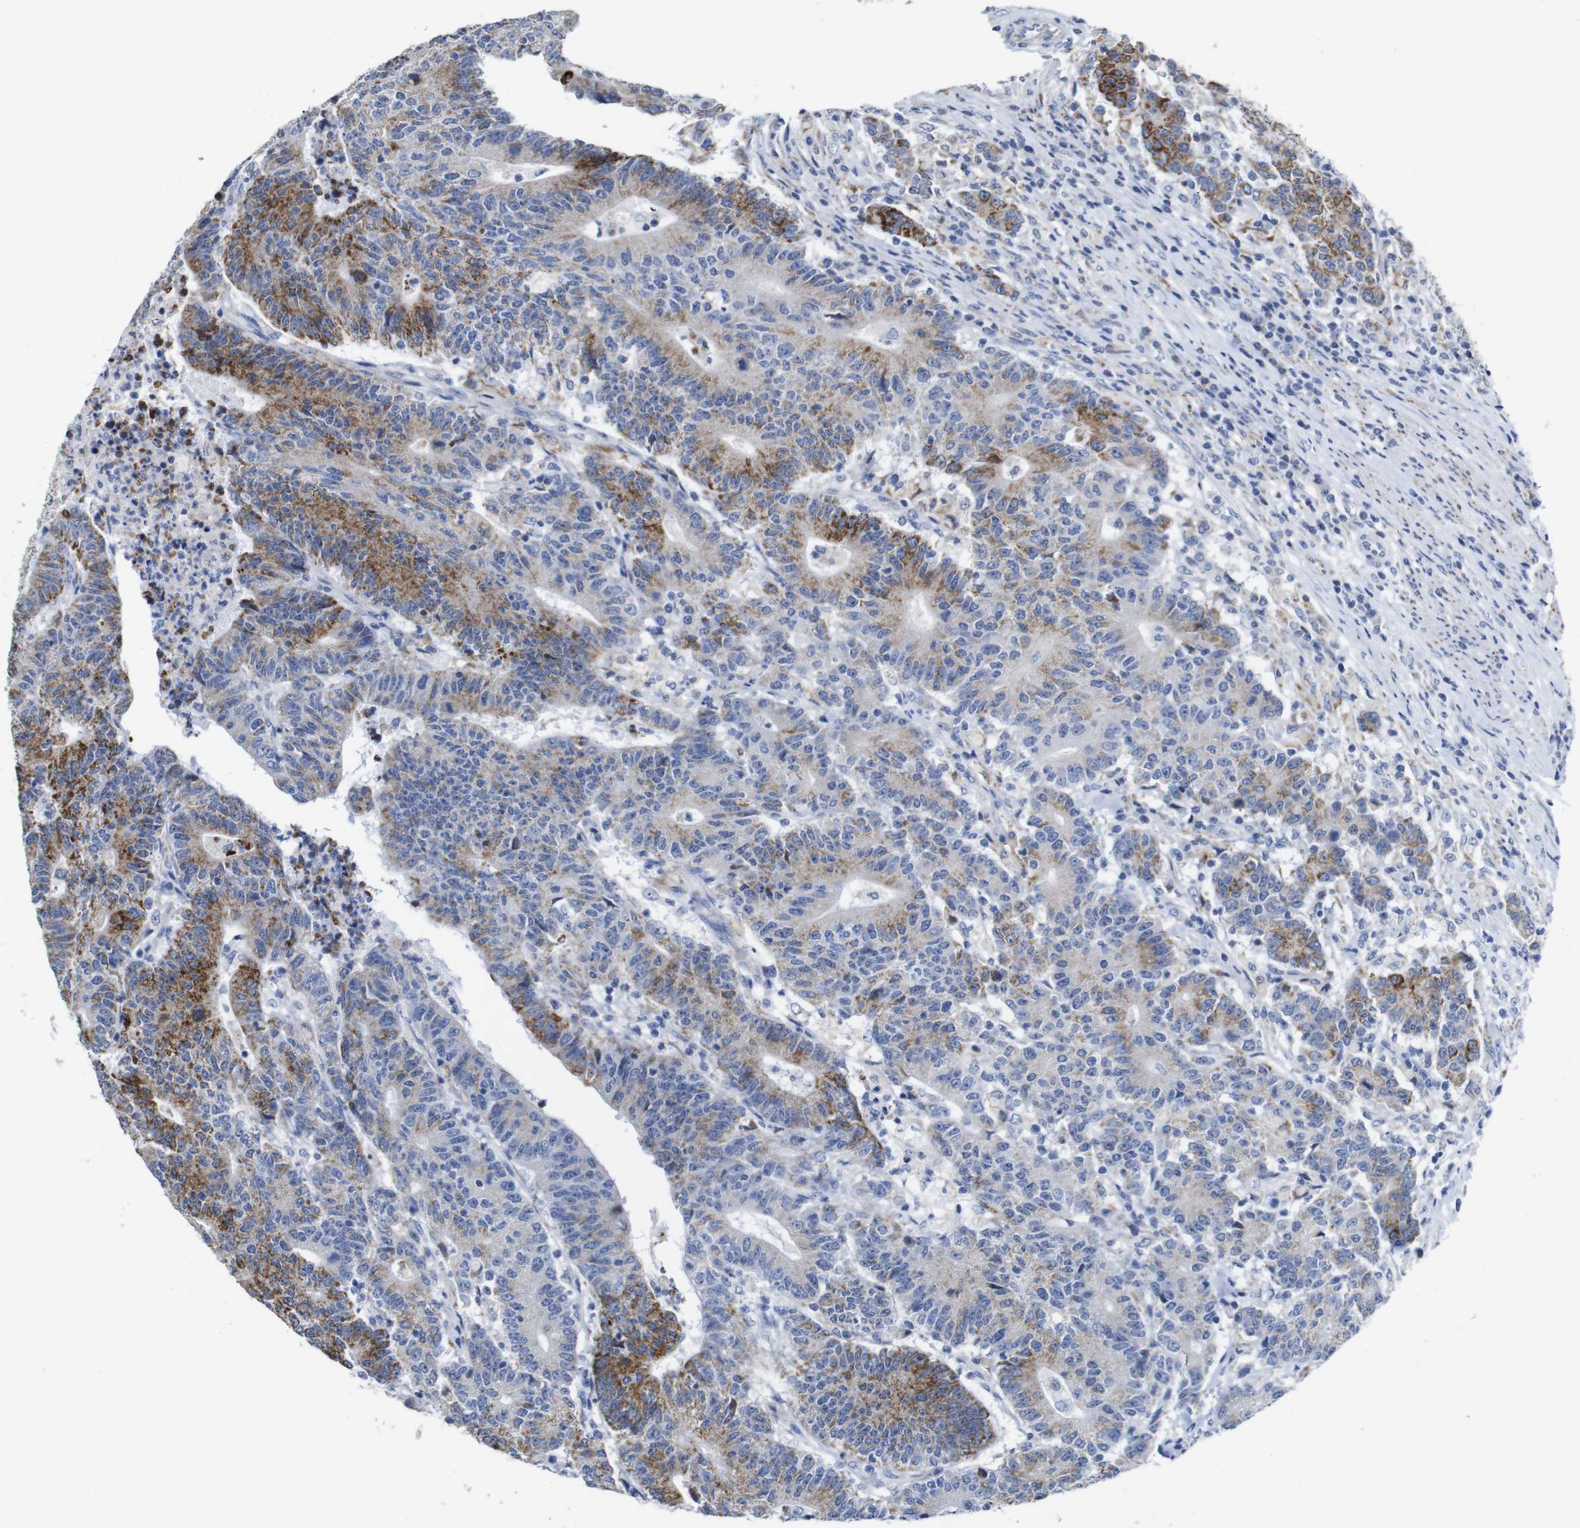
{"staining": {"intensity": "strong", "quantity": "<25%", "location": "cytoplasmic/membranous"}, "tissue": "colorectal cancer", "cell_type": "Tumor cells", "image_type": "cancer", "snomed": [{"axis": "morphology", "description": "Normal tissue, NOS"}, {"axis": "morphology", "description": "Adenocarcinoma, NOS"}, {"axis": "topography", "description": "Colon"}], "caption": "Immunohistochemistry histopathology image of neoplastic tissue: colorectal cancer stained using immunohistochemistry (IHC) reveals medium levels of strong protein expression localized specifically in the cytoplasmic/membranous of tumor cells, appearing as a cytoplasmic/membranous brown color.", "gene": "MAOA", "patient": {"sex": "female", "age": 75}}